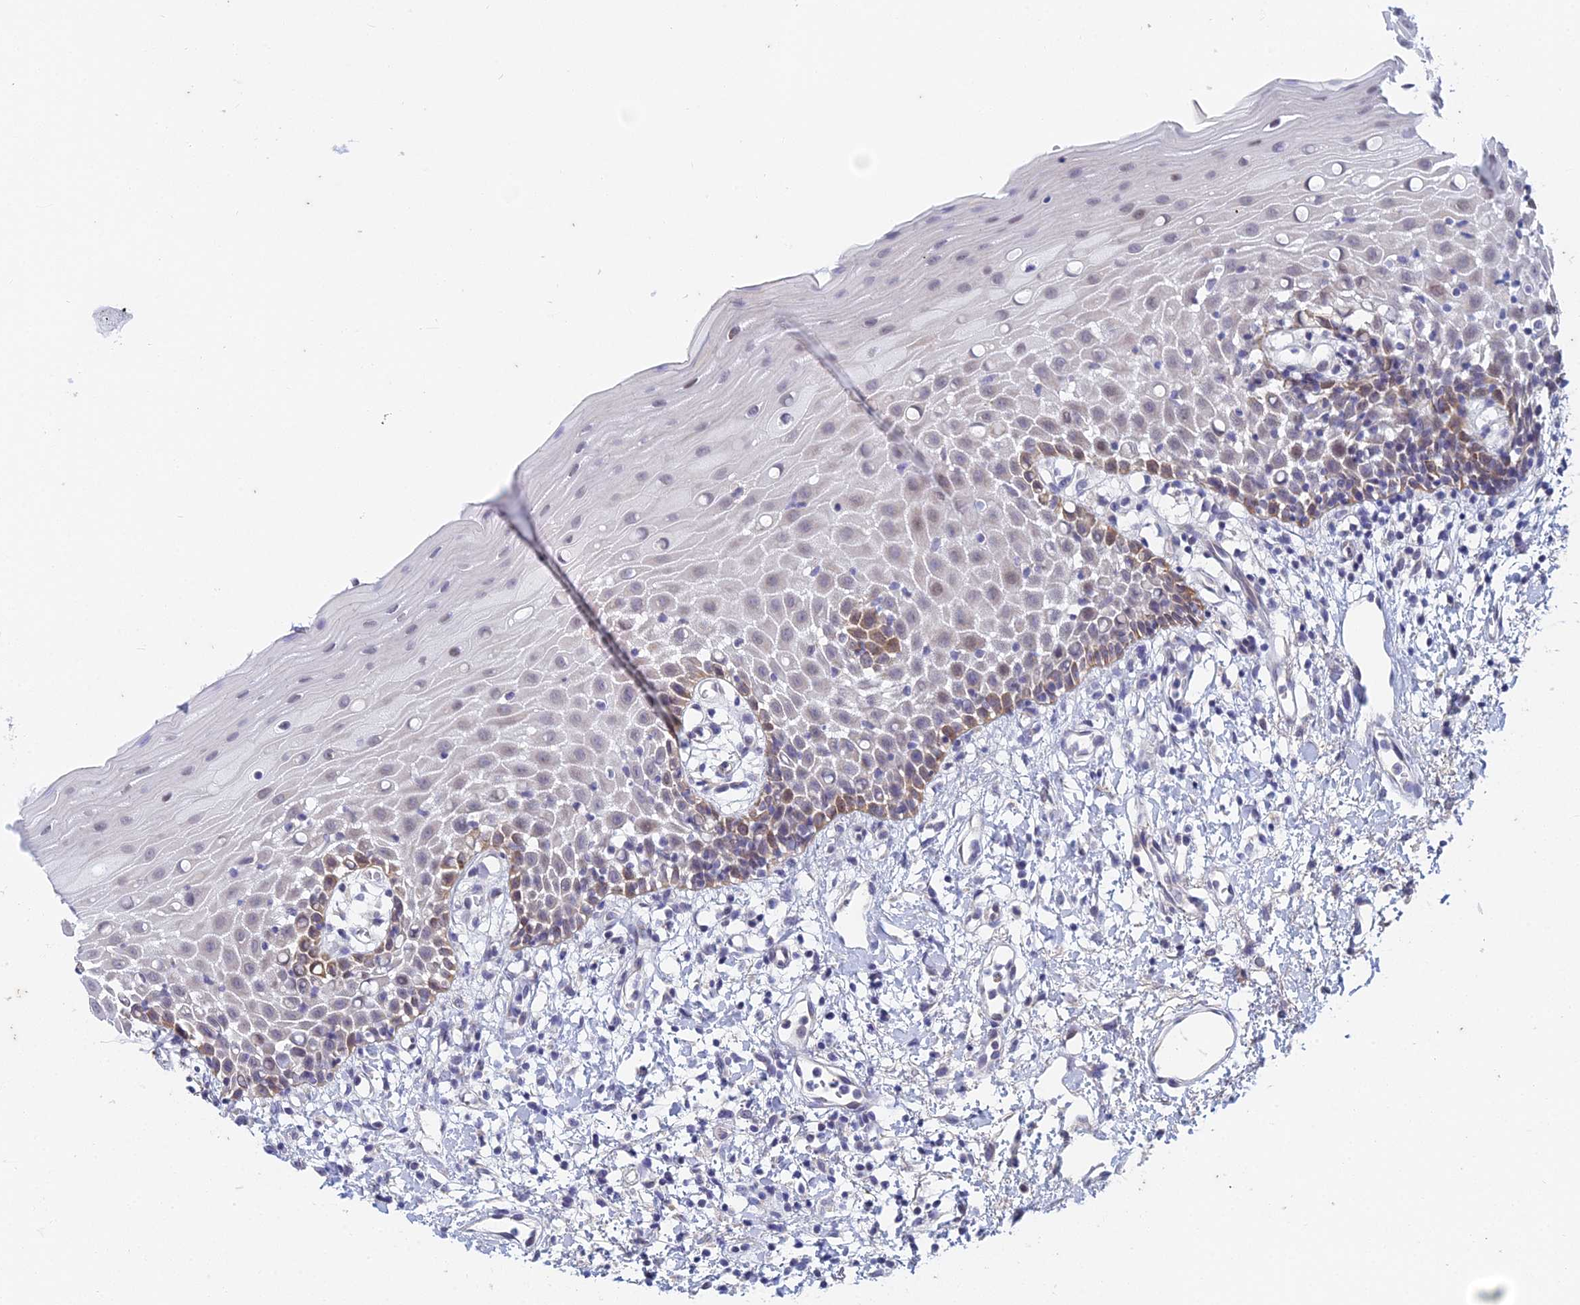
{"staining": {"intensity": "strong", "quantity": "<25%", "location": "cytoplasmic/membranous"}, "tissue": "oral mucosa", "cell_type": "Squamous epithelial cells", "image_type": "normal", "snomed": [{"axis": "morphology", "description": "Normal tissue, NOS"}, {"axis": "topography", "description": "Oral tissue"}], "caption": "IHC (DAB) staining of normal oral mucosa shows strong cytoplasmic/membranous protein positivity in approximately <25% of squamous epithelial cells.", "gene": "EEF2KMT", "patient": {"sex": "female", "age": 70}}